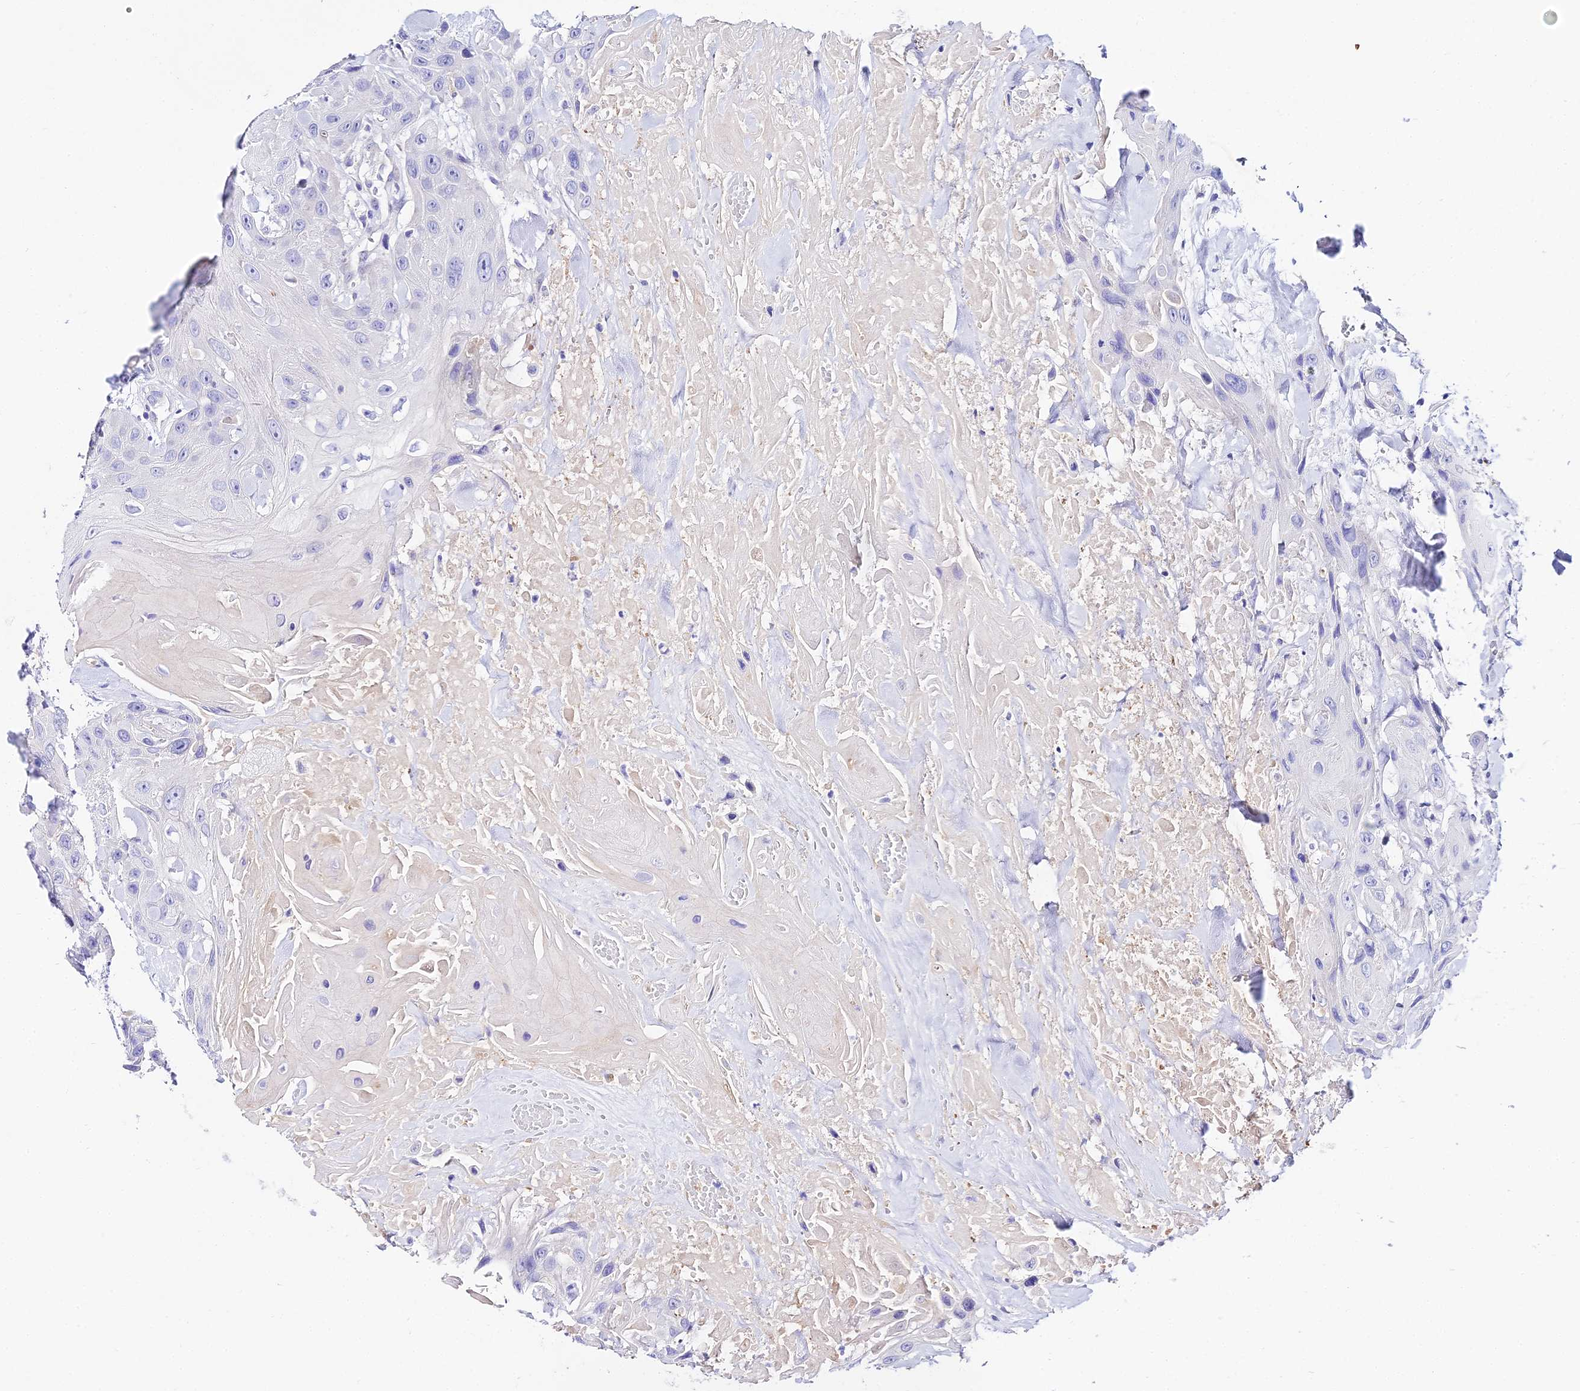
{"staining": {"intensity": "negative", "quantity": "none", "location": "none"}, "tissue": "head and neck cancer", "cell_type": "Tumor cells", "image_type": "cancer", "snomed": [{"axis": "morphology", "description": "Squamous cell carcinoma, NOS"}, {"axis": "topography", "description": "Head-Neck"}], "caption": "Tumor cells are negative for protein expression in human head and neck squamous cell carcinoma.", "gene": "TMEM117", "patient": {"sex": "male", "age": 81}}